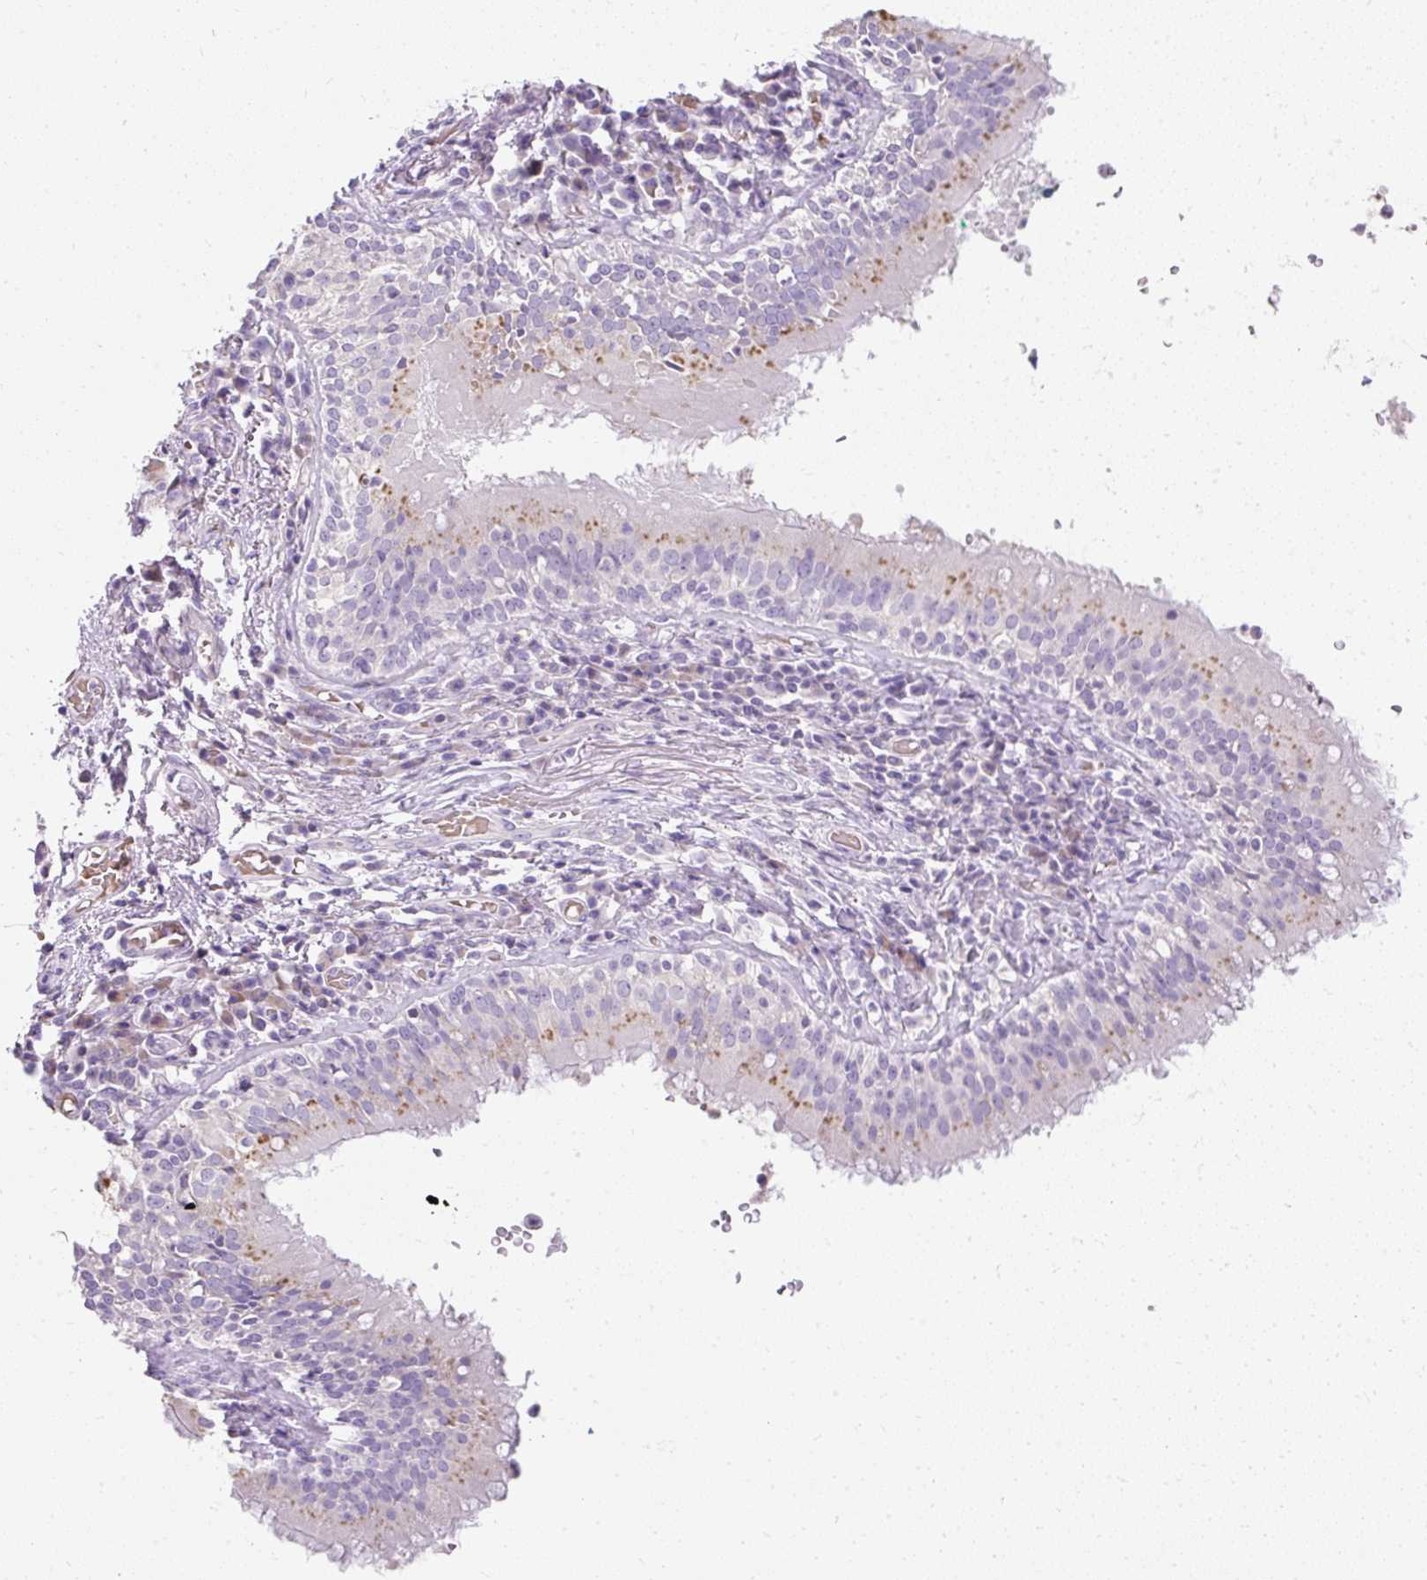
{"staining": {"intensity": "negative", "quantity": "none", "location": "none"}, "tissue": "adipose tissue", "cell_type": "Adipocytes", "image_type": "normal", "snomed": [{"axis": "morphology", "description": "Normal tissue, NOS"}, {"axis": "topography", "description": "Cartilage tissue"}, {"axis": "topography", "description": "Bronchus"}], "caption": "This photomicrograph is of normal adipose tissue stained with IHC to label a protein in brown with the nuclei are counter-stained blue. There is no positivity in adipocytes.", "gene": "DTX4", "patient": {"sex": "male", "age": 56}}